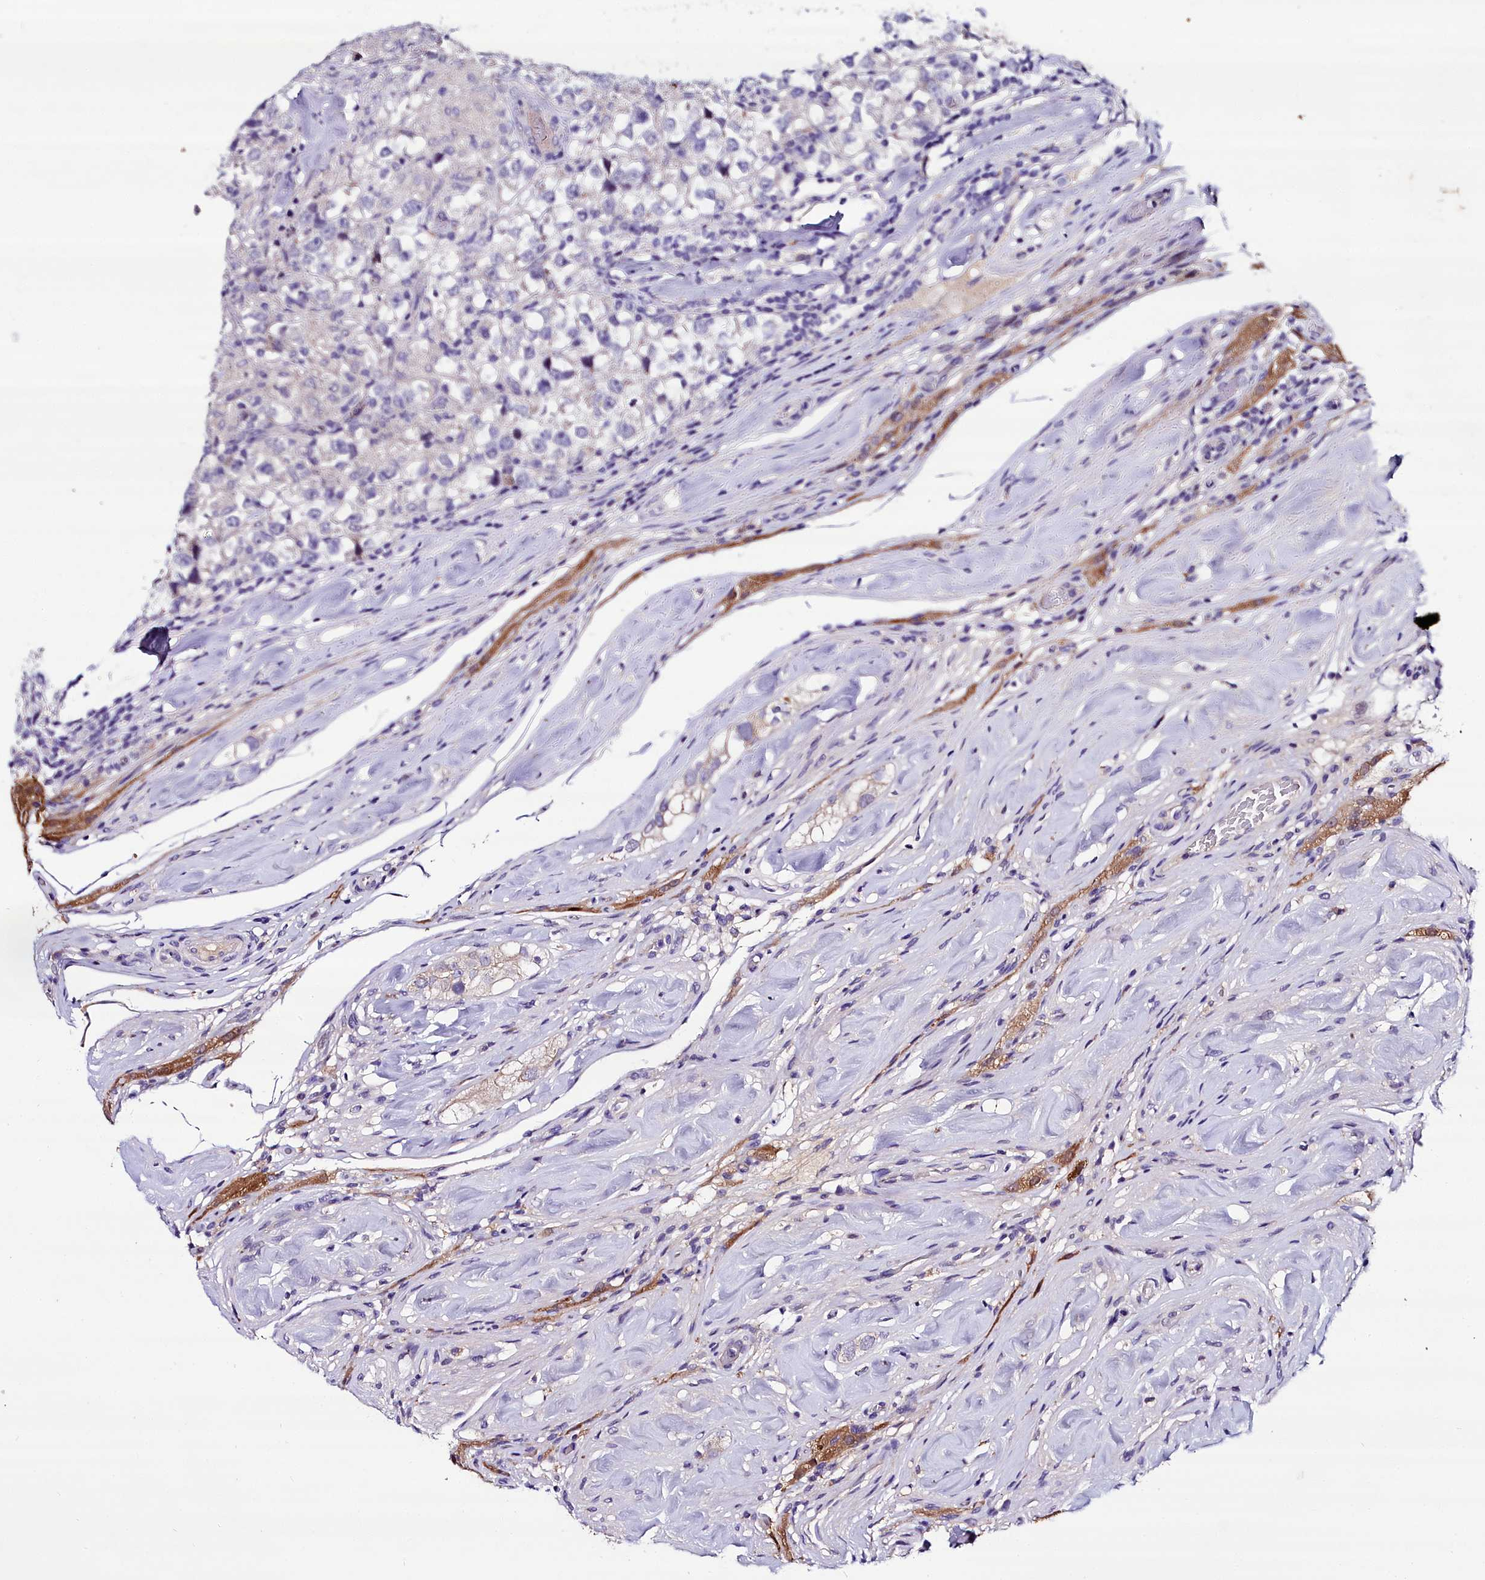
{"staining": {"intensity": "negative", "quantity": "none", "location": "none"}, "tissue": "testis cancer", "cell_type": "Tumor cells", "image_type": "cancer", "snomed": [{"axis": "morphology", "description": "Seminoma, NOS"}, {"axis": "topography", "description": "Testis"}], "caption": "The immunohistochemistry (IHC) micrograph has no significant expression in tumor cells of seminoma (testis) tissue.", "gene": "NT5M", "patient": {"sex": "male", "age": 46}}